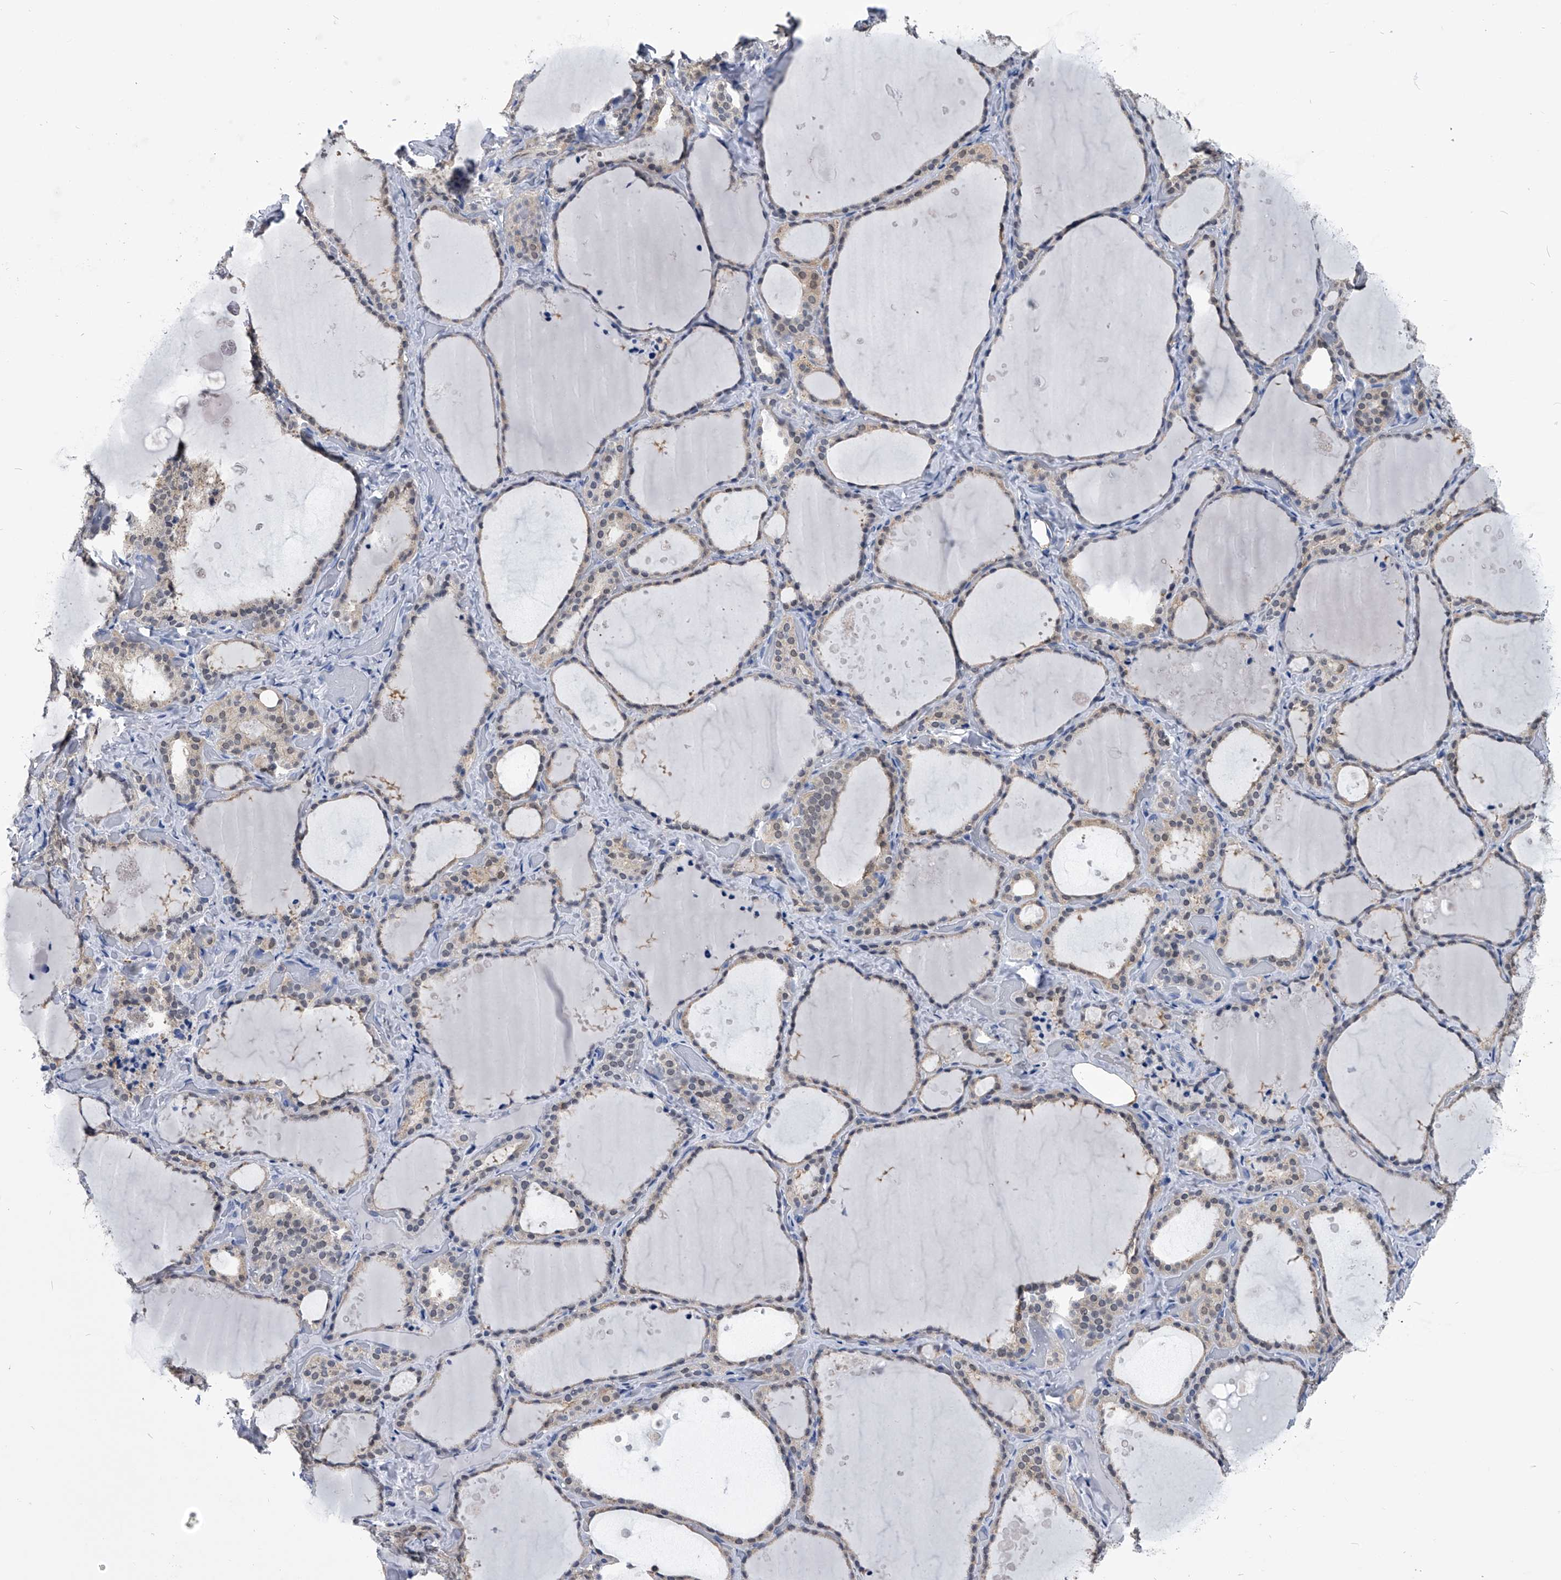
{"staining": {"intensity": "weak", "quantity": "25%-75%", "location": "cytoplasmic/membranous,nuclear"}, "tissue": "thyroid gland", "cell_type": "Glandular cells", "image_type": "normal", "snomed": [{"axis": "morphology", "description": "Normal tissue, NOS"}, {"axis": "topography", "description": "Thyroid gland"}], "caption": "Immunohistochemistry (IHC) of unremarkable human thyroid gland demonstrates low levels of weak cytoplasmic/membranous,nuclear expression in about 25%-75% of glandular cells. Using DAB (3,3'-diaminobenzidine) (brown) and hematoxylin (blue) stains, captured at high magnification using brightfield microscopy.", "gene": "PDXK", "patient": {"sex": "female", "age": 44}}